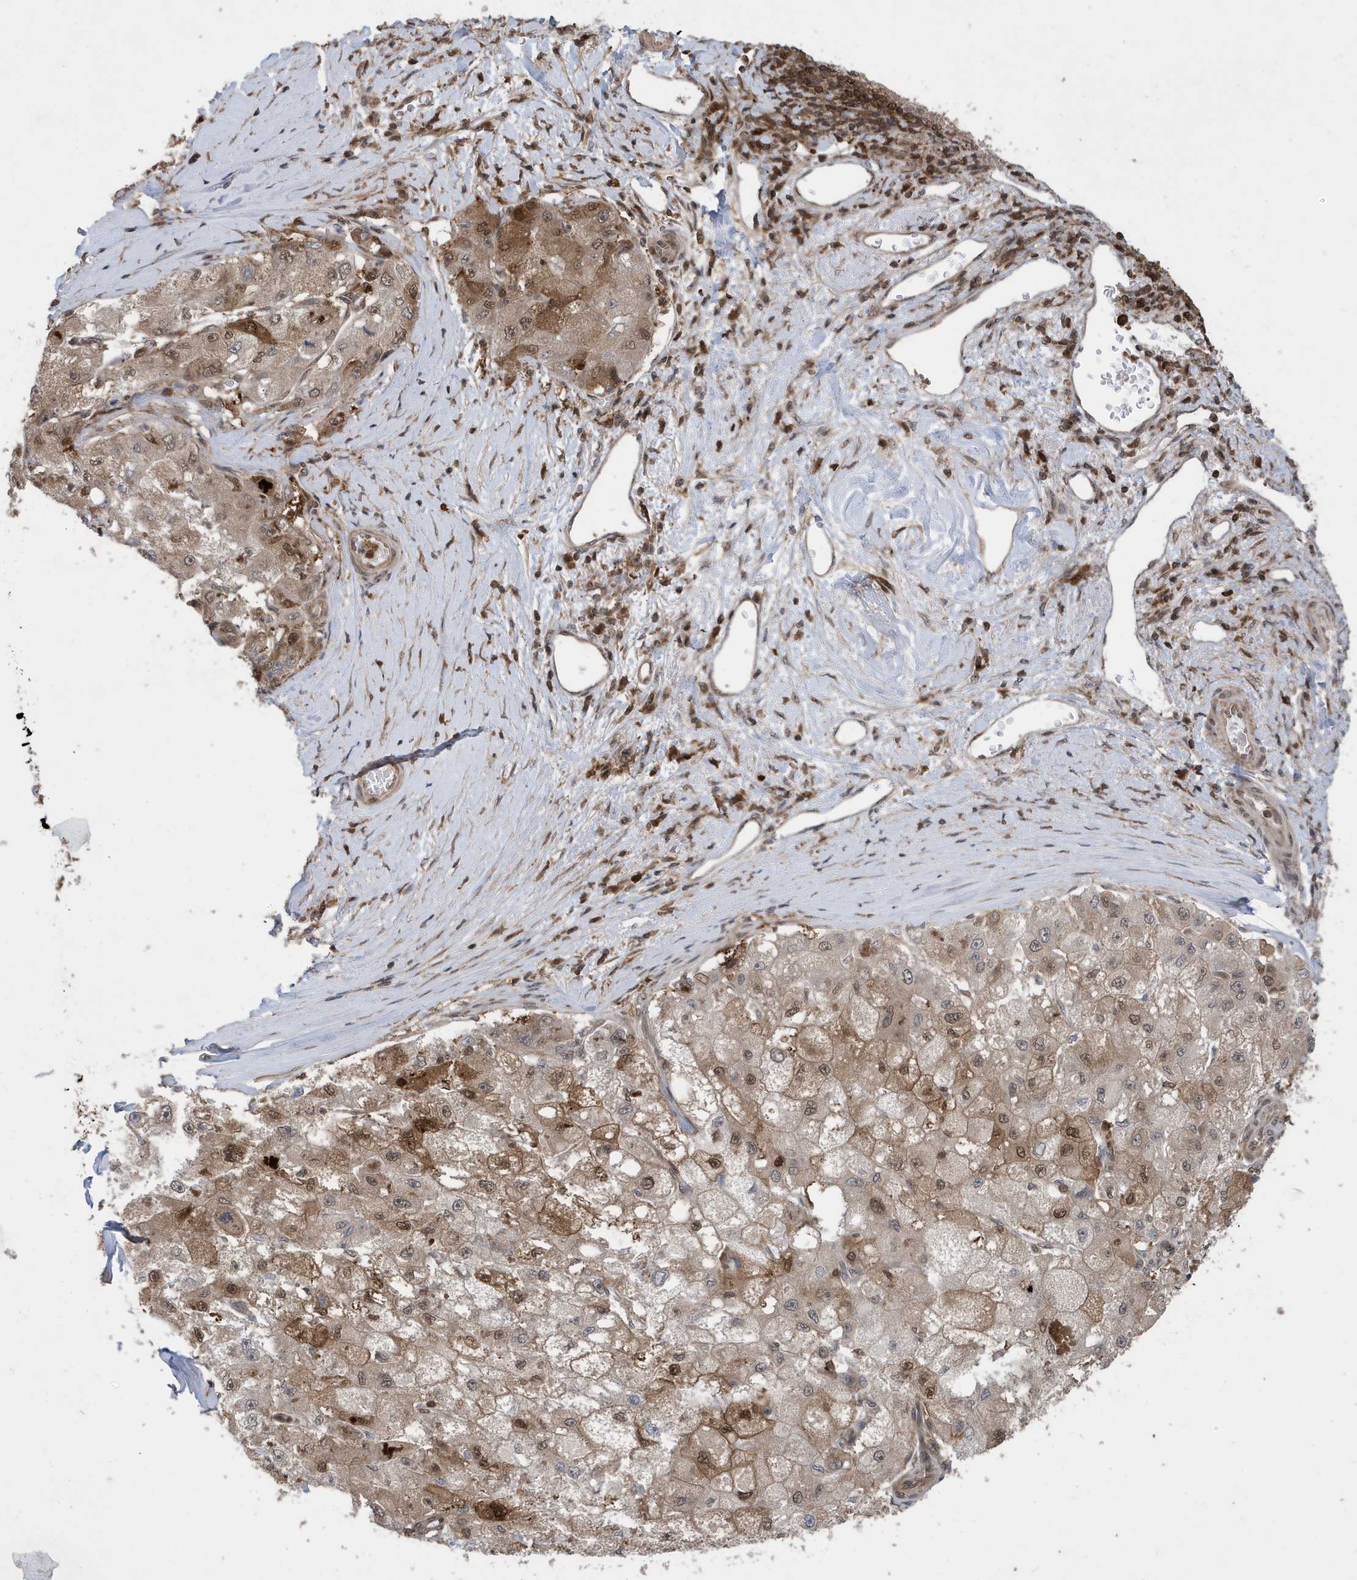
{"staining": {"intensity": "moderate", "quantity": "25%-75%", "location": "cytoplasmic/membranous,nuclear"}, "tissue": "liver cancer", "cell_type": "Tumor cells", "image_type": "cancer", "snomed": [{"axis": "morphology", "description": "Carcinoma, Hepatocellular, NOS"}, {"axis": "topography", "description": "Liver"}], "caption": "Liver cancer stained with a protein marker displays moderate staining in tumor cells.", "gene": "UBQLN1", "patient": {"sex": "male", "age": 80}}